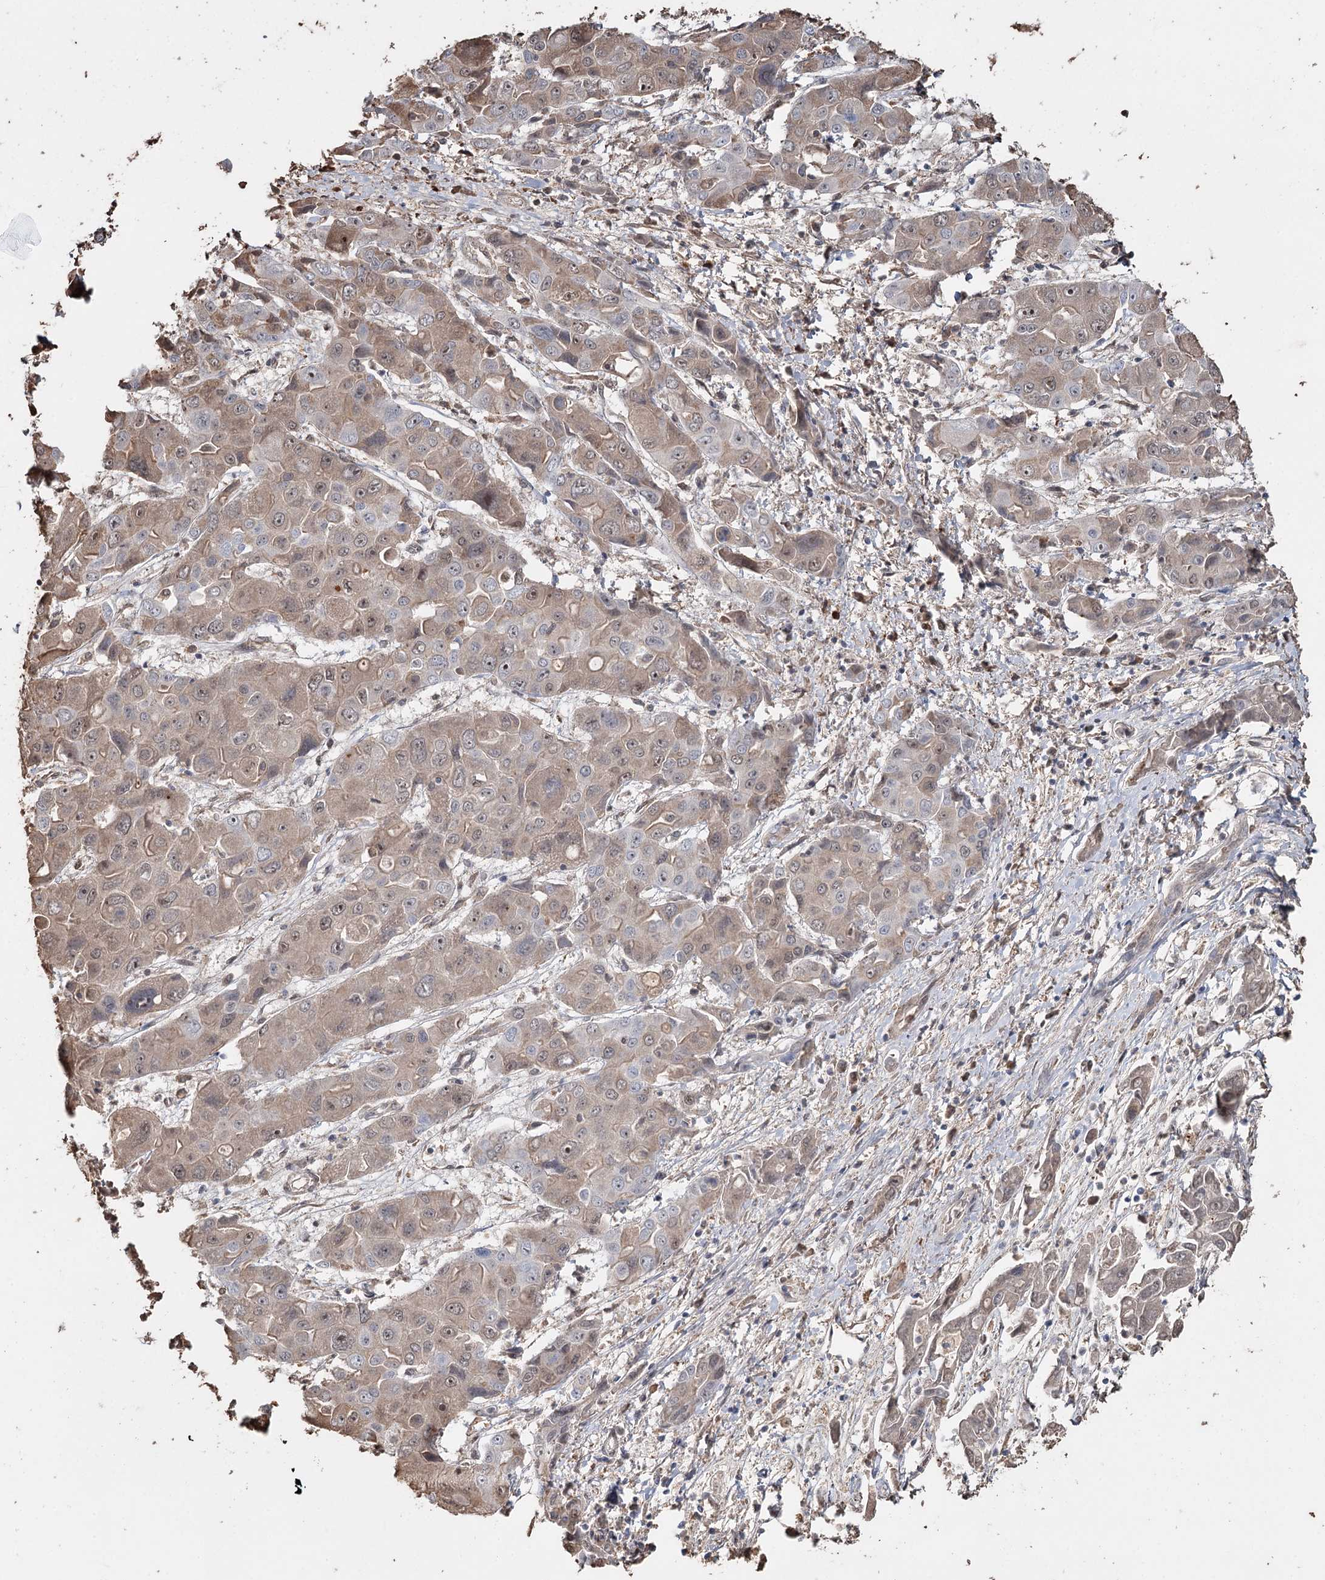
{"staining": {"intensity": "weak", "quantity": ">75%", "location": "cytoplasmic/membranous"}, "tissue": "liver cancer", "cell_type": "Tumor cells", "image_type": "cancer", "snomed": [{"axis": "morphology", "description": "Cholangiocarcinoma"}, {"axis": "topography", "description": "Liver"}], "caption": "A low amount of weak cytoplasmic/membranous staining is identified in approximately >75% of tumor cells in liver cancer (cholangiocarcinoma) tissue. The staining was performed using DAB, with brown indicating positive protein expression. Nuclei are stained blue with hematoxylin.", "gene": "SYVN1", "patient": {"sex": "male", "age": 67}}